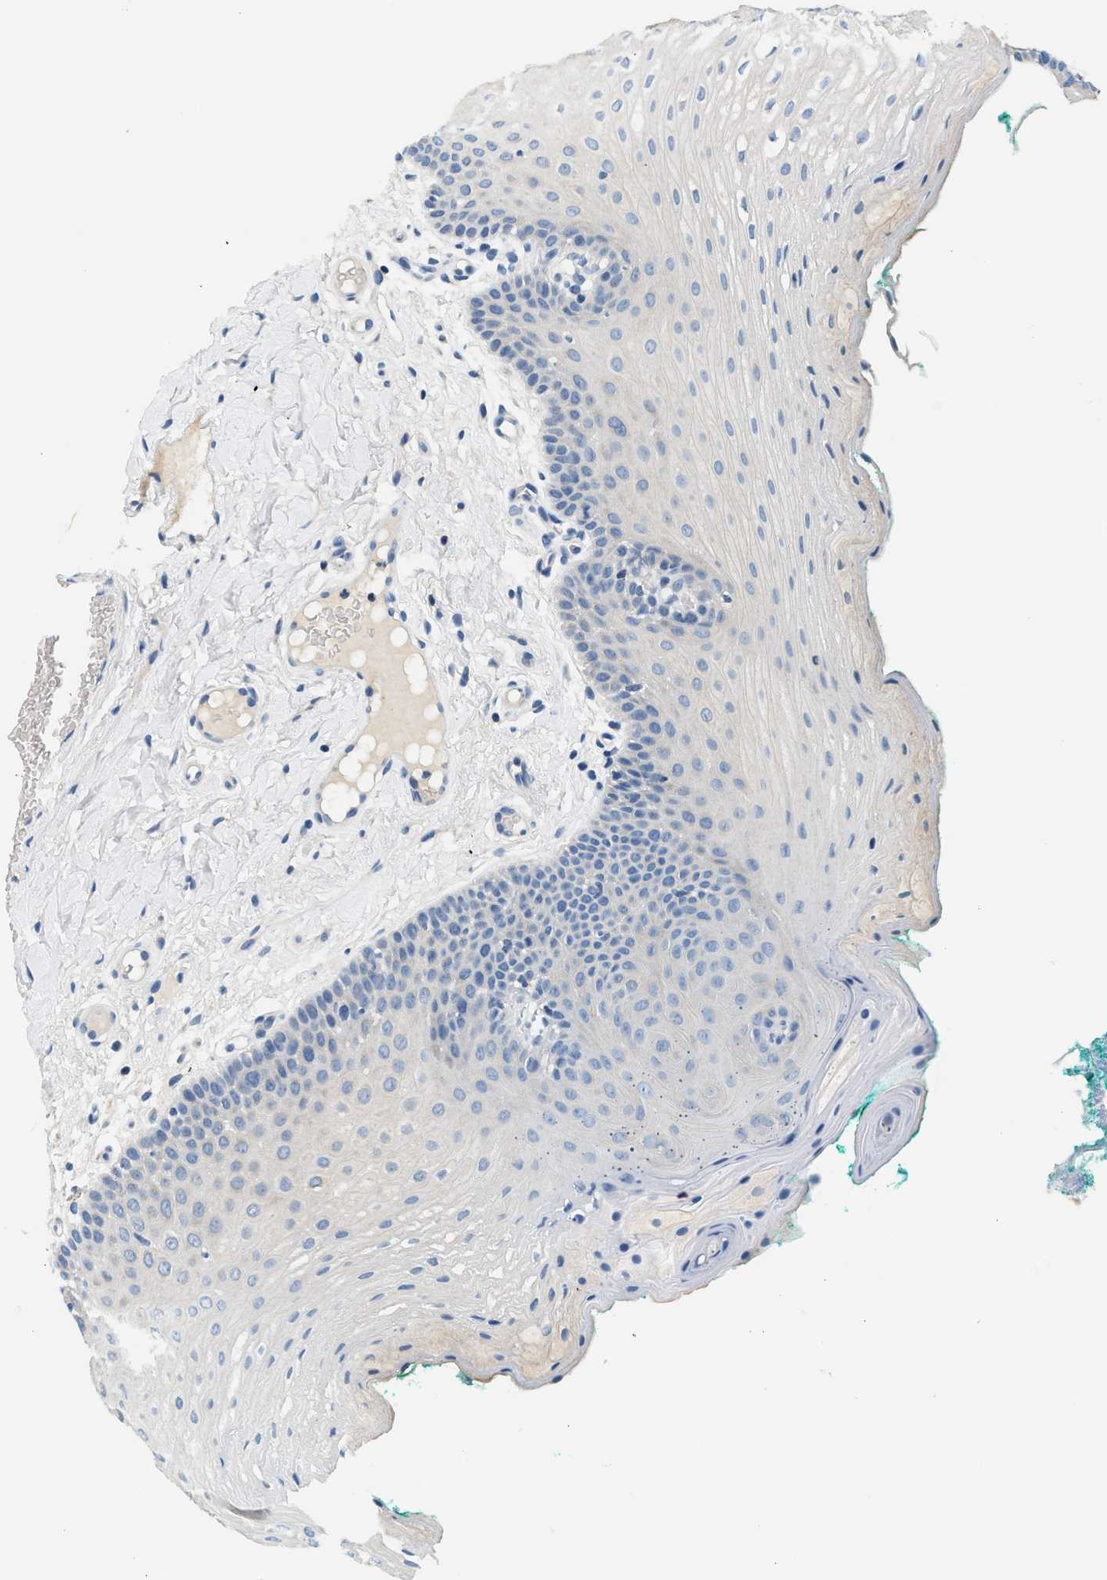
{"staining": {"intensity": "weak", "quantity": "25%-75%", "location": "cytoplasmic/membranous"}, "tissue": "oral mucosa", "cell_type": "Squamous epithelial cells", "image_type": "normal", "snomed": [{"axis": "morphology", "description": "Normal tissue, NOS"}, {"axis": "topography", "description": "Oral tissue"}], "caption": "This is an image of immunohistochemistry (IHC) staining of benign oral mucosa, which shows weak staining in the cytoplasmic/membranous of squamous epithelial cells.", "gene": "SLC35E1", "patient": {"sex": "male", "age": 58}}